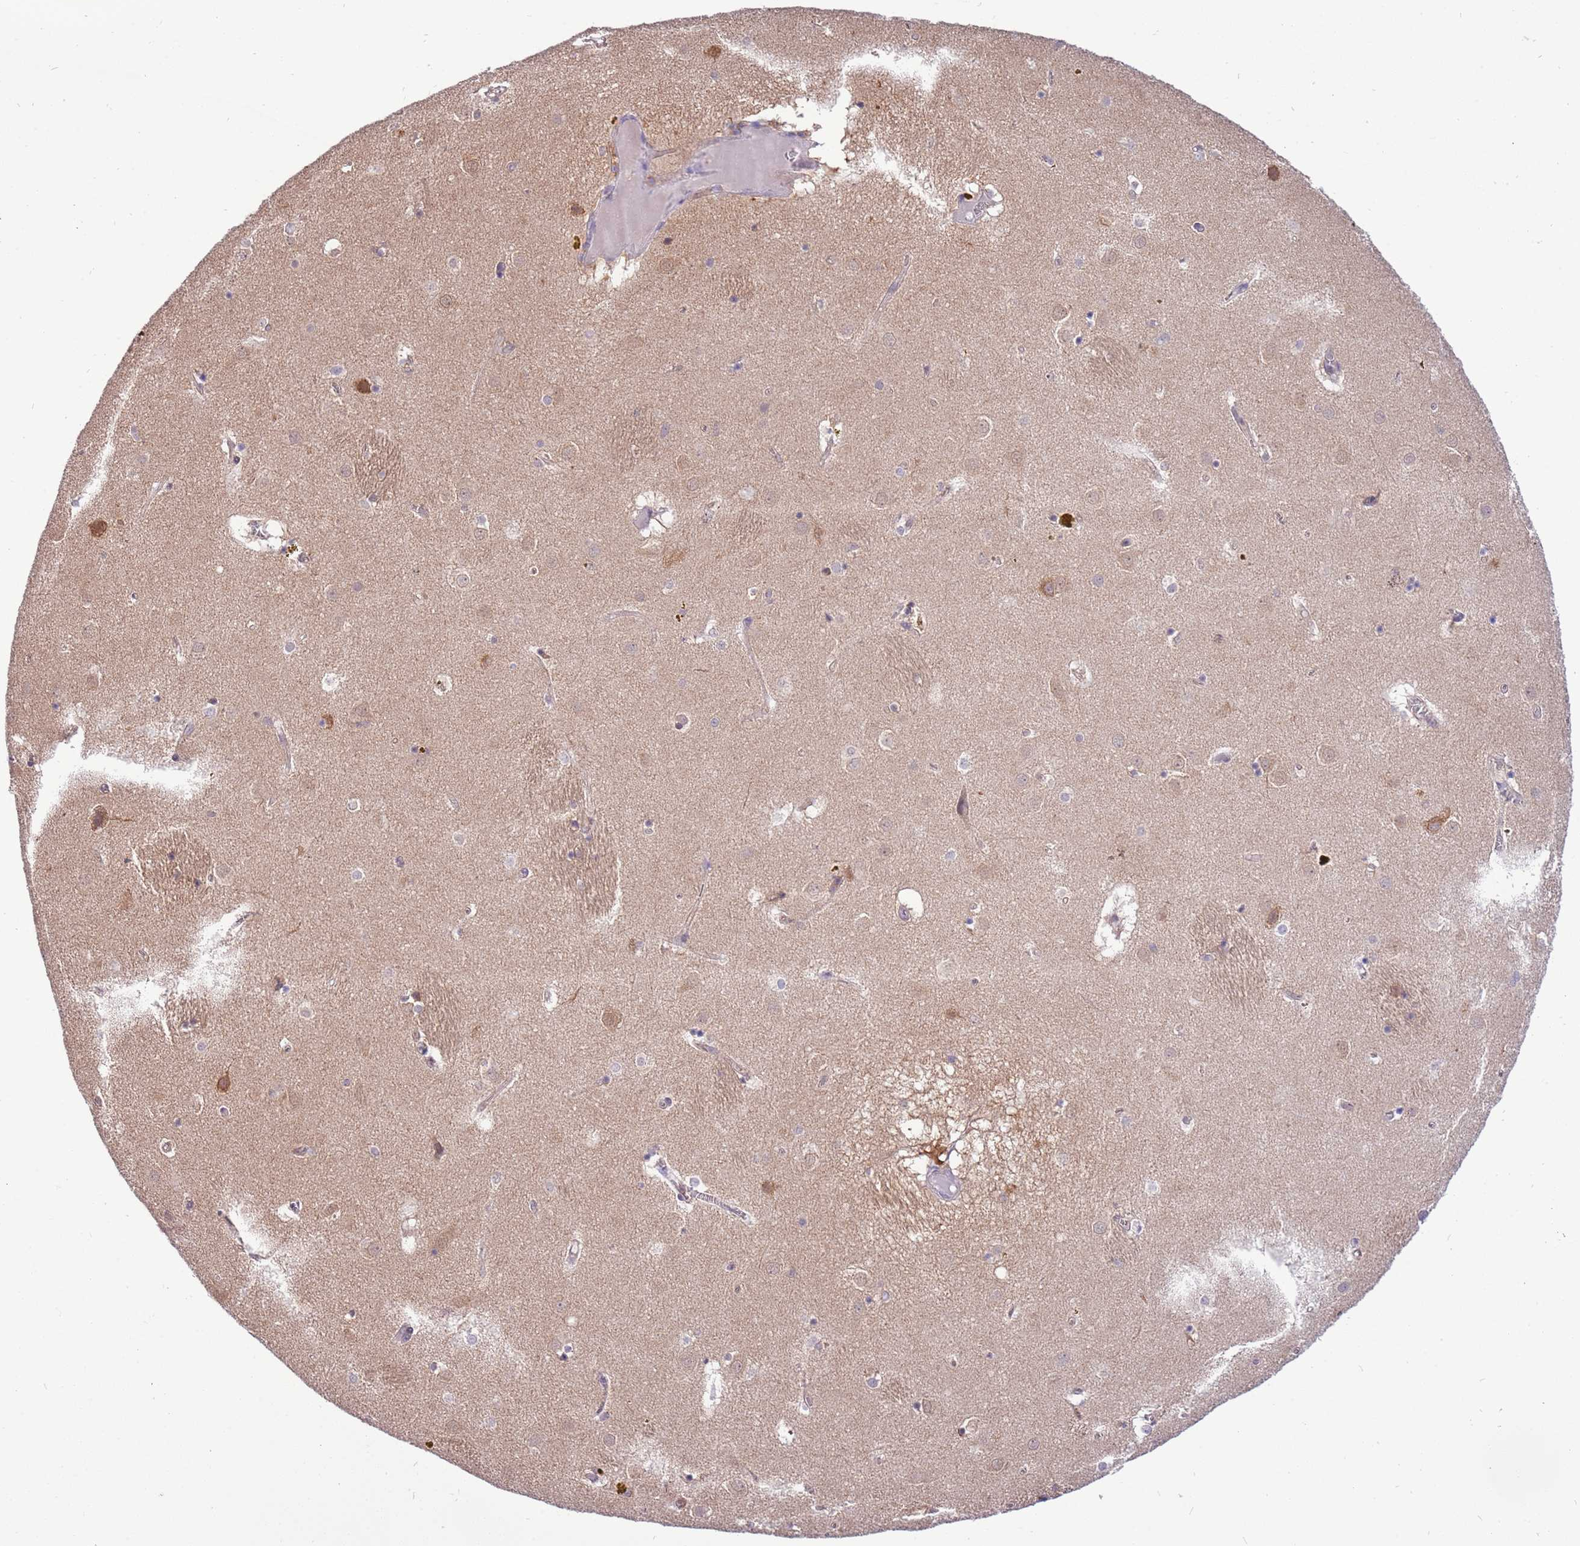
{"staining": {"intensity": "weak", "quantity": "<25%", "location": "cytoplasmic/membranous"}, "tissue": "caudate", "cell_type": "Glial cells", "image_type": "normal", "snomed": [{"axis": "morphology", "description": "Normal tissue, NOS"}, {"axis": "topography", "description": "Lateral ventricle wall"}], "caption": "Photomicrograph shows no protein expression in glial cells of normal caudate.", "gene": "STIP1", "patient": {"sex": "male", "age": 70}}